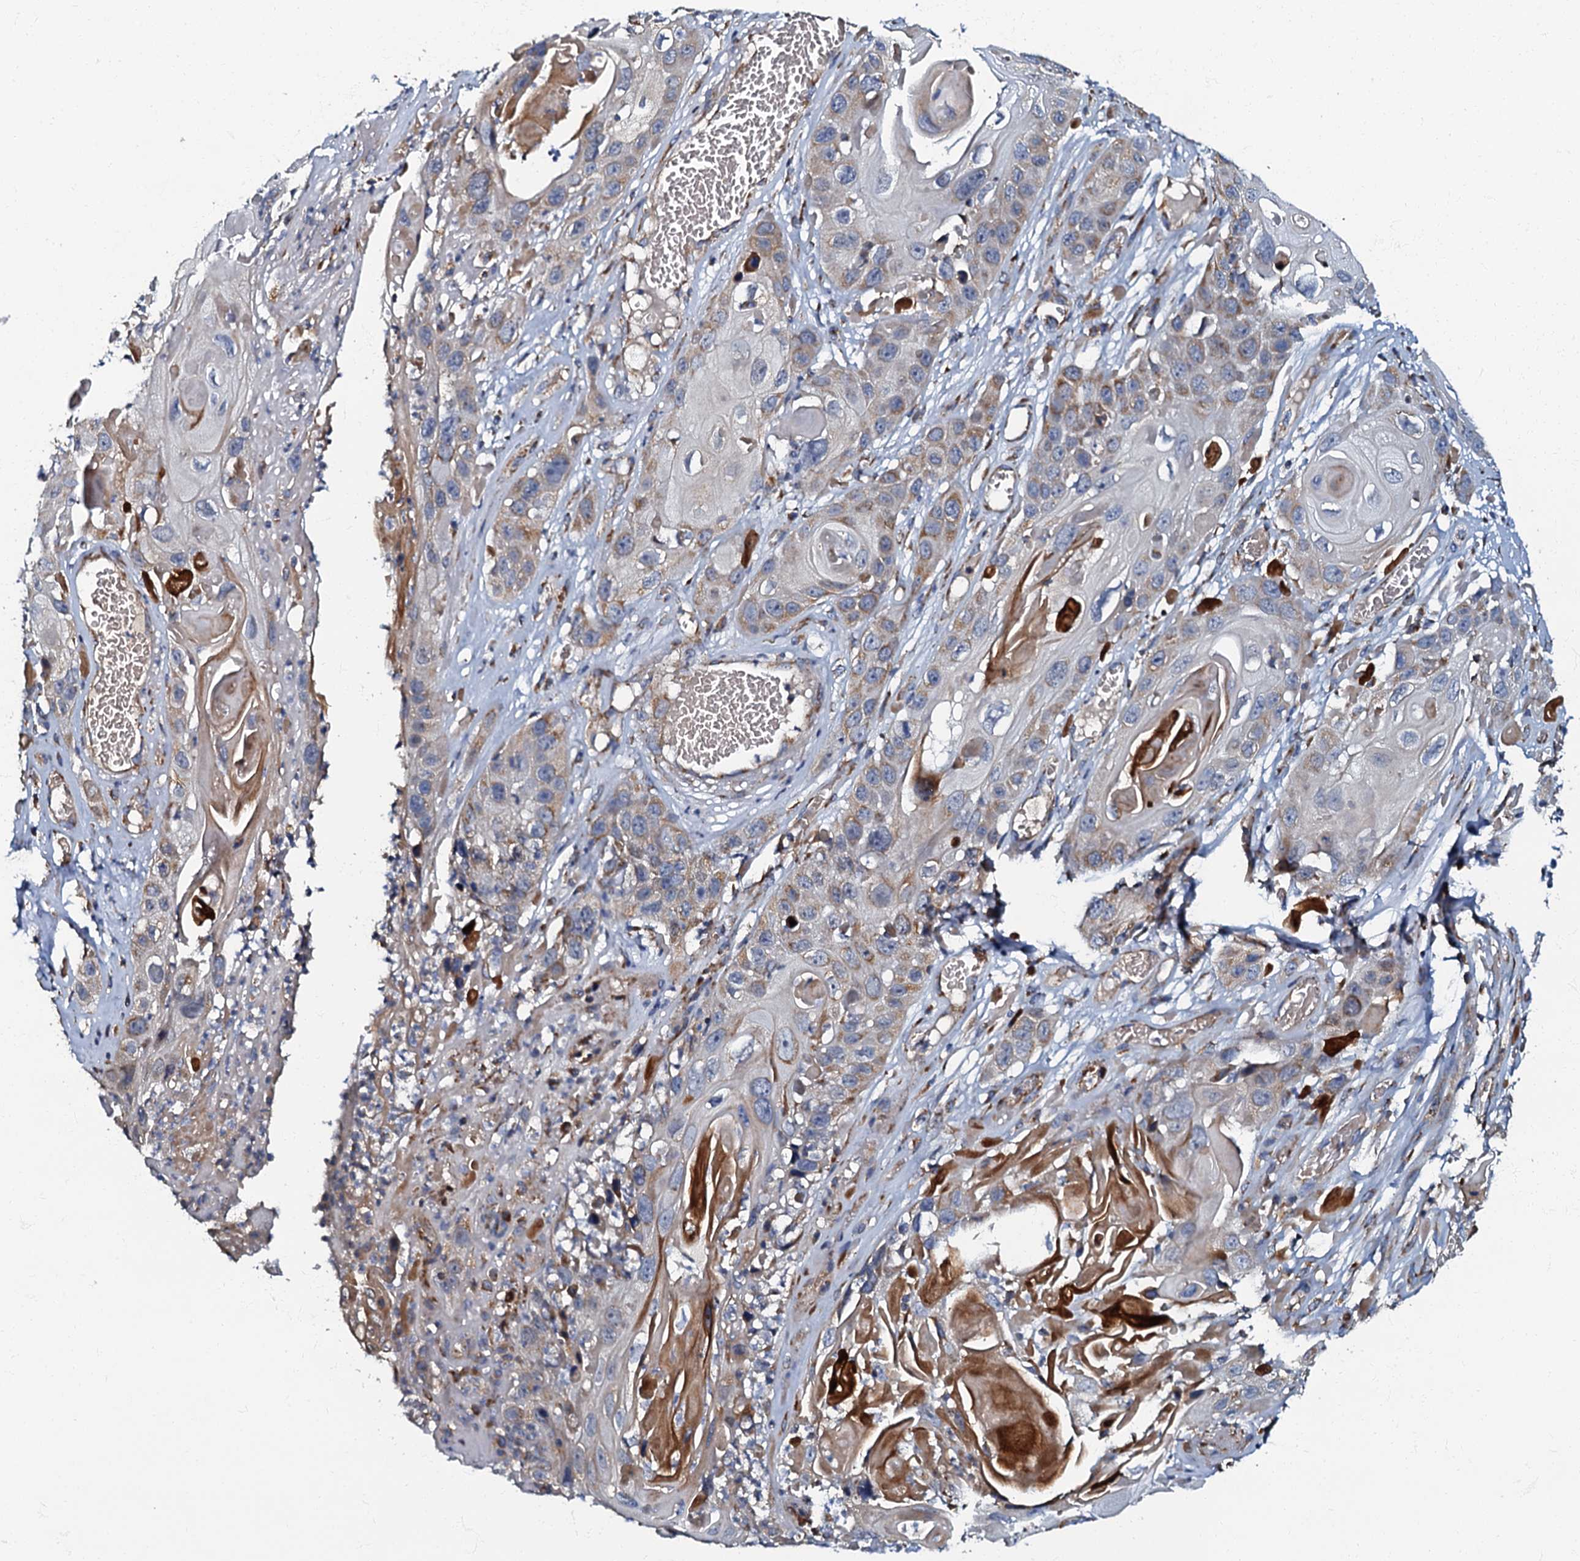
{"staining": {"intensity": "weak", "quantity": "25%-75%", "location": "cytoplasmic/membranous"}, "tissue": "skin cancer", "cell_type": "Tumor cells", "image_type": "cancer", "snomed": [{"axis": "morphology", "description": "Squamous cell carcinoma, NOS"}, {"axis": "topography", "description": "Skin"}], "caption": "Protein staining of squamous cell carcinoma (skin) tissue demonstrates weak cytoplasmic/membranous staining in about 25%-75% of tumor cells.", "gene": "NDUFA12", "patient": {"sex": "male", "age": 55}}